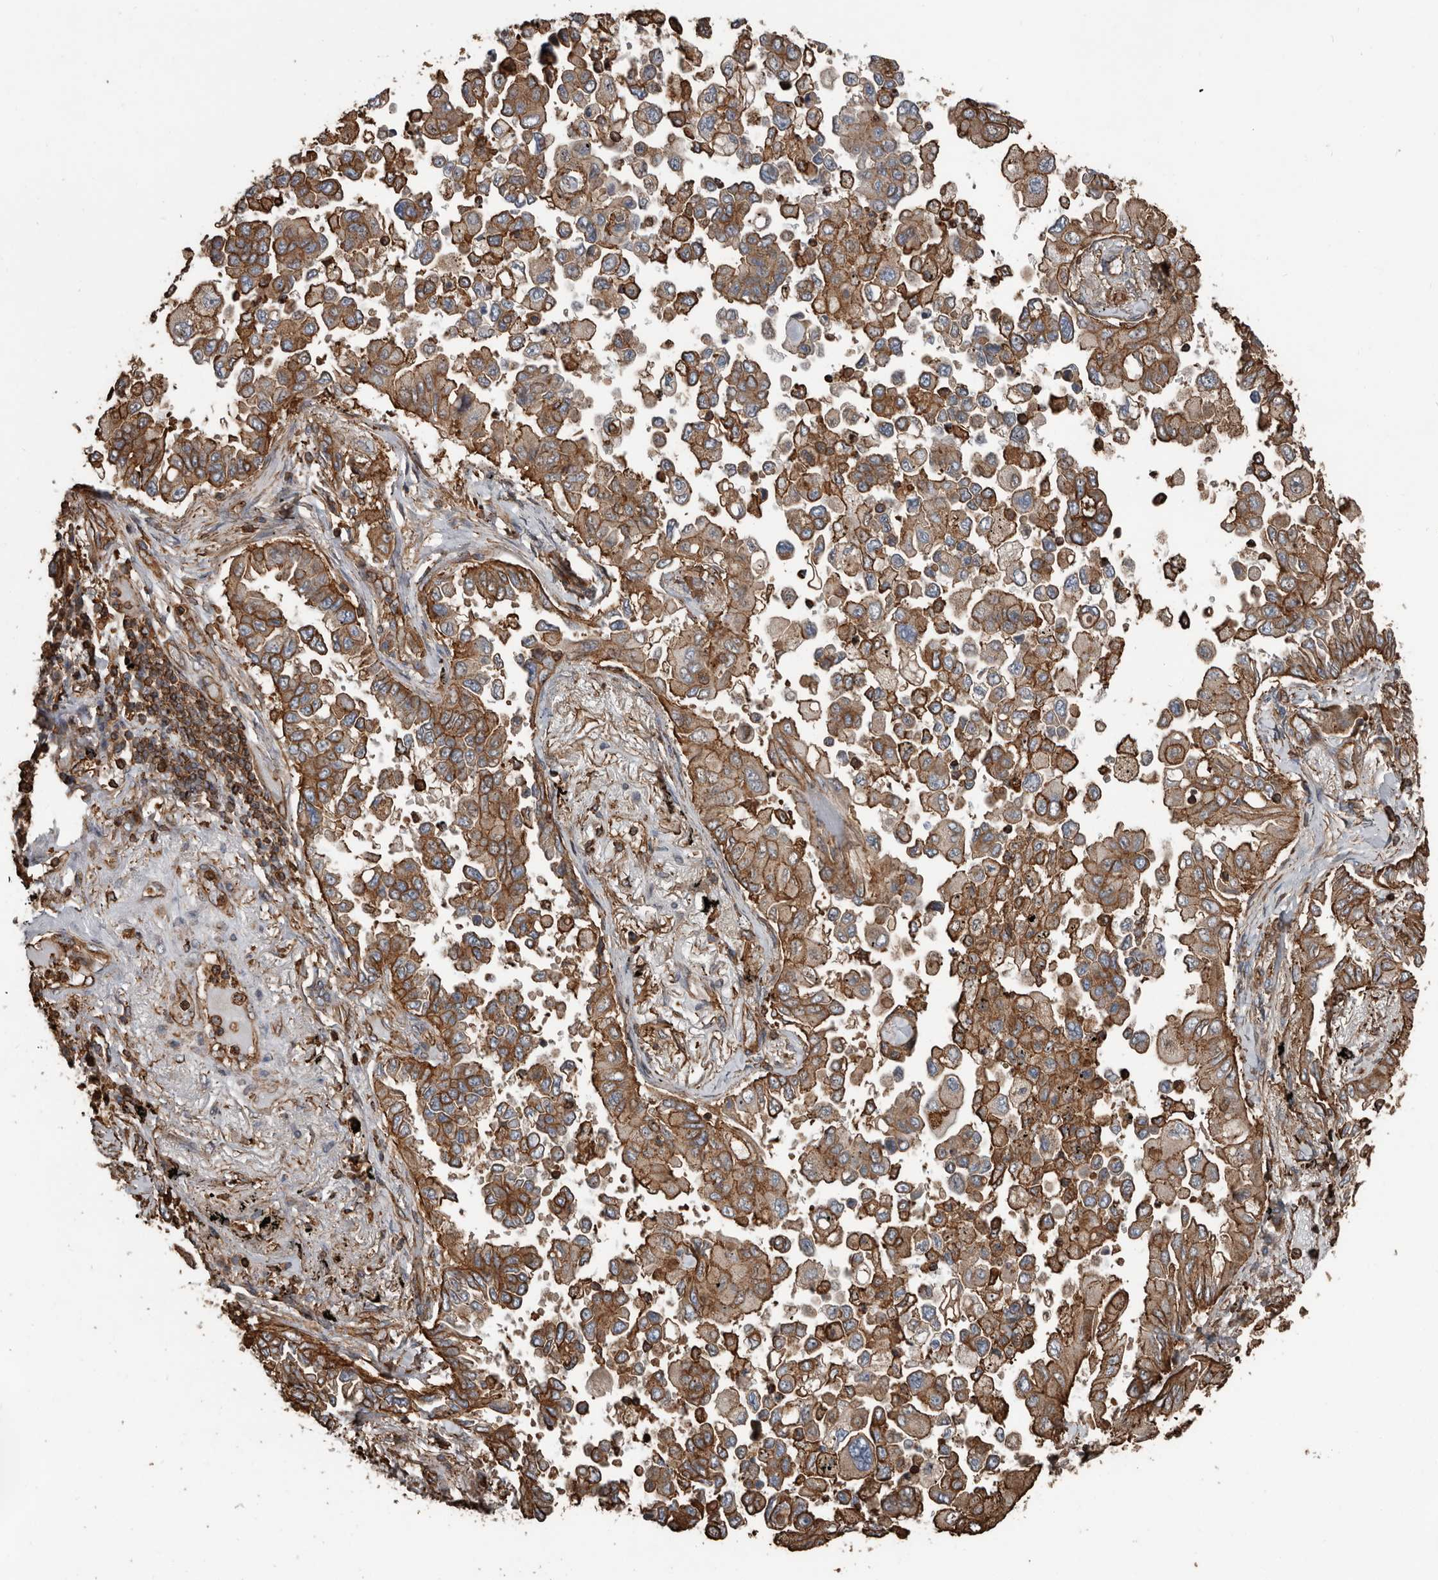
{"staining": {"intensity": "moderate", "quantity": ">75%", "location": "cytoplasmic/membranous"}, "tissue": "lung cancer", "cell_type": "Tumor cells", "image_type": "cancer", "snomed": [{"axis": "morphology", "description": "Adenocarcinoma, NOS"}, {"axis": "topography", "description": "Lung"}], "caption": "IHC histopathology image of neoplastic tissue: human lung adenocarcinoma stained using immunohistochemistry (IHC) displays medium levels of moderate protein expression localized specifically in the cytoplasmic/membranous of tumor cells, appearing as a cytoplasmic/membranous brown color.", "gene": "DENND6B", "patient": {"sex": "female", "age": 67}}